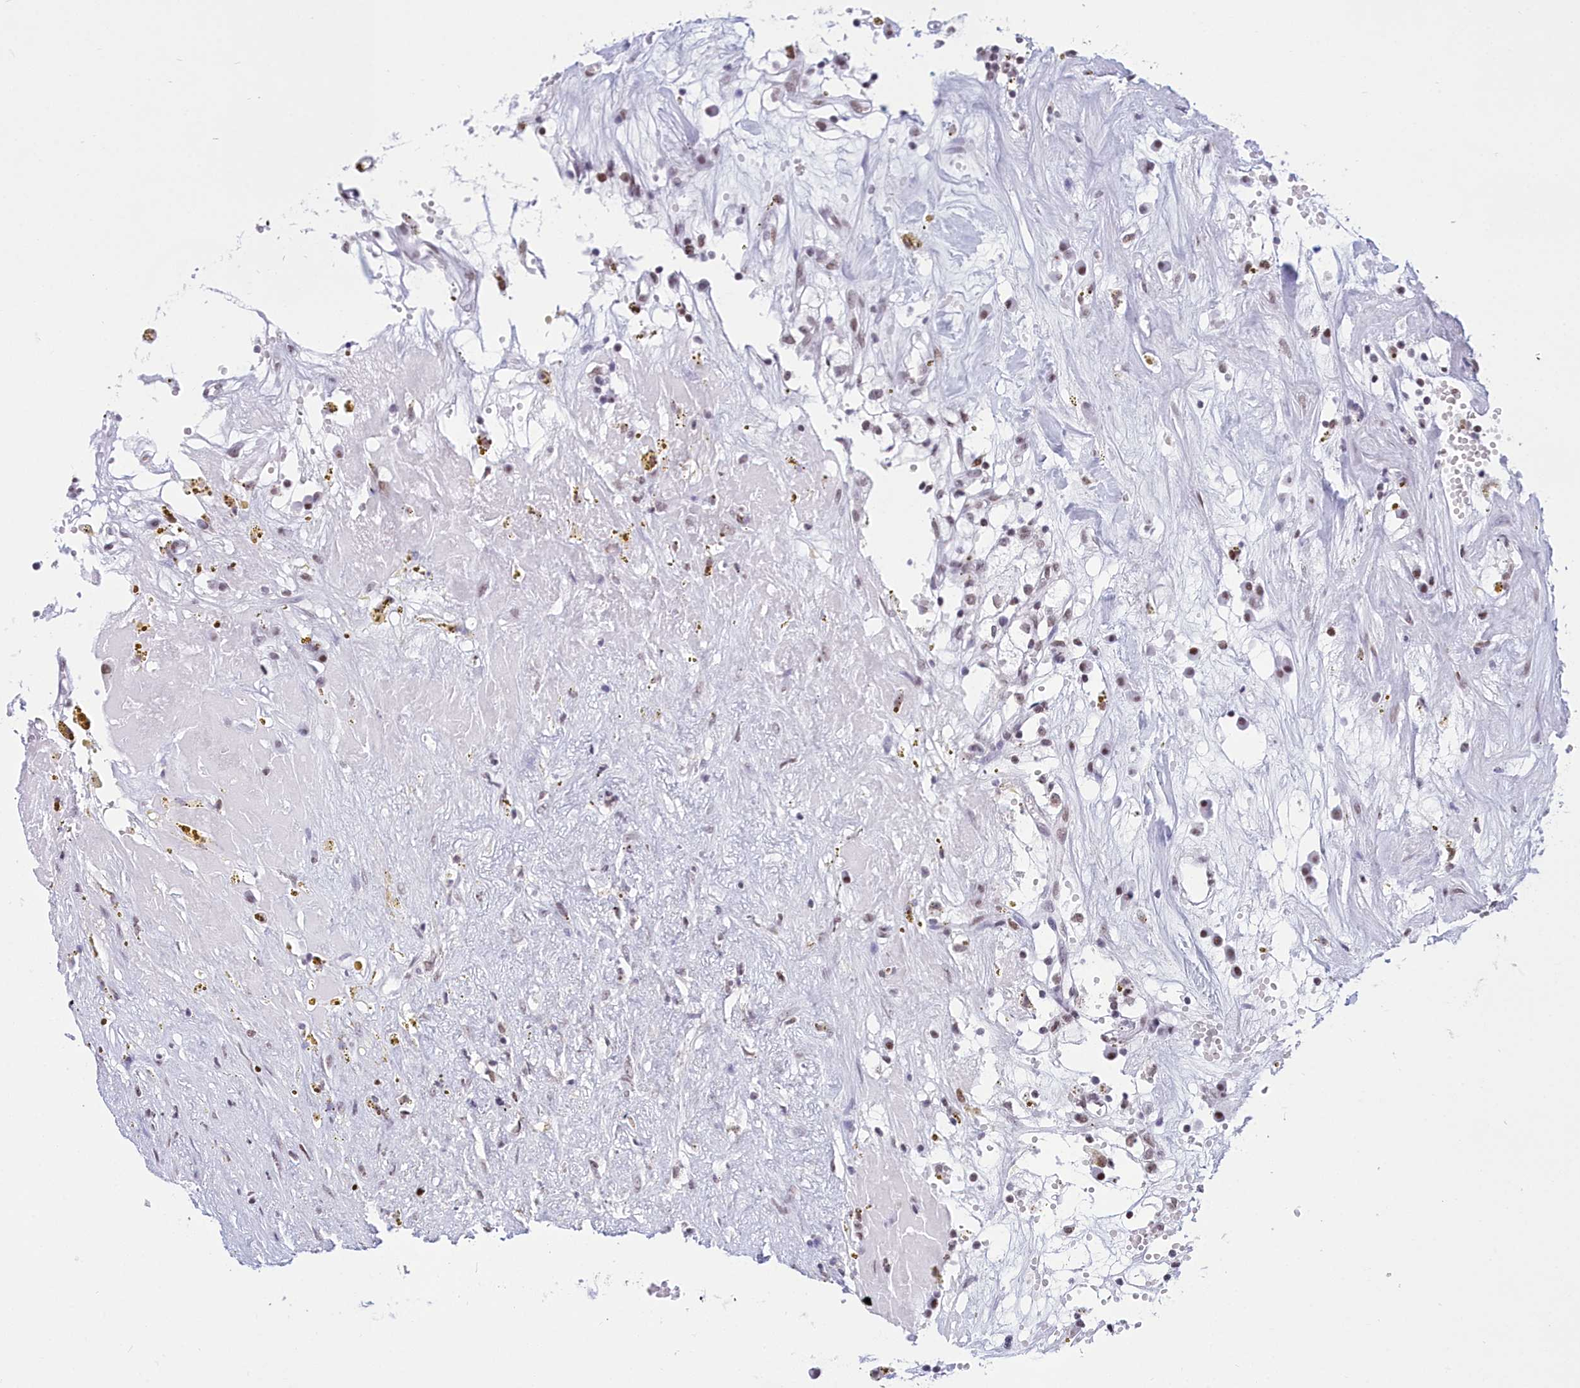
{"staining": {"intensity": "moderate", "quantity": "25%-75%", "location": "nuclear"}, "tissue": "renal cancer", "cell_type": "Tumor cells", "image_type": "cancer", "snomed": [{"axis": "morphology", "description": "Adenocarcinoma, NOS"}, {"axis": "topography", "description": "Kidney"}], "caption": "Approximately 25%-75% of tumor cells in human renal cancer (adenocarcinoma) show moderate nuclear protein positivity as visualized by brown immunohistochemical staining.", "gene": "CDC26", "patient": {"sex": "male", "age": 56}}